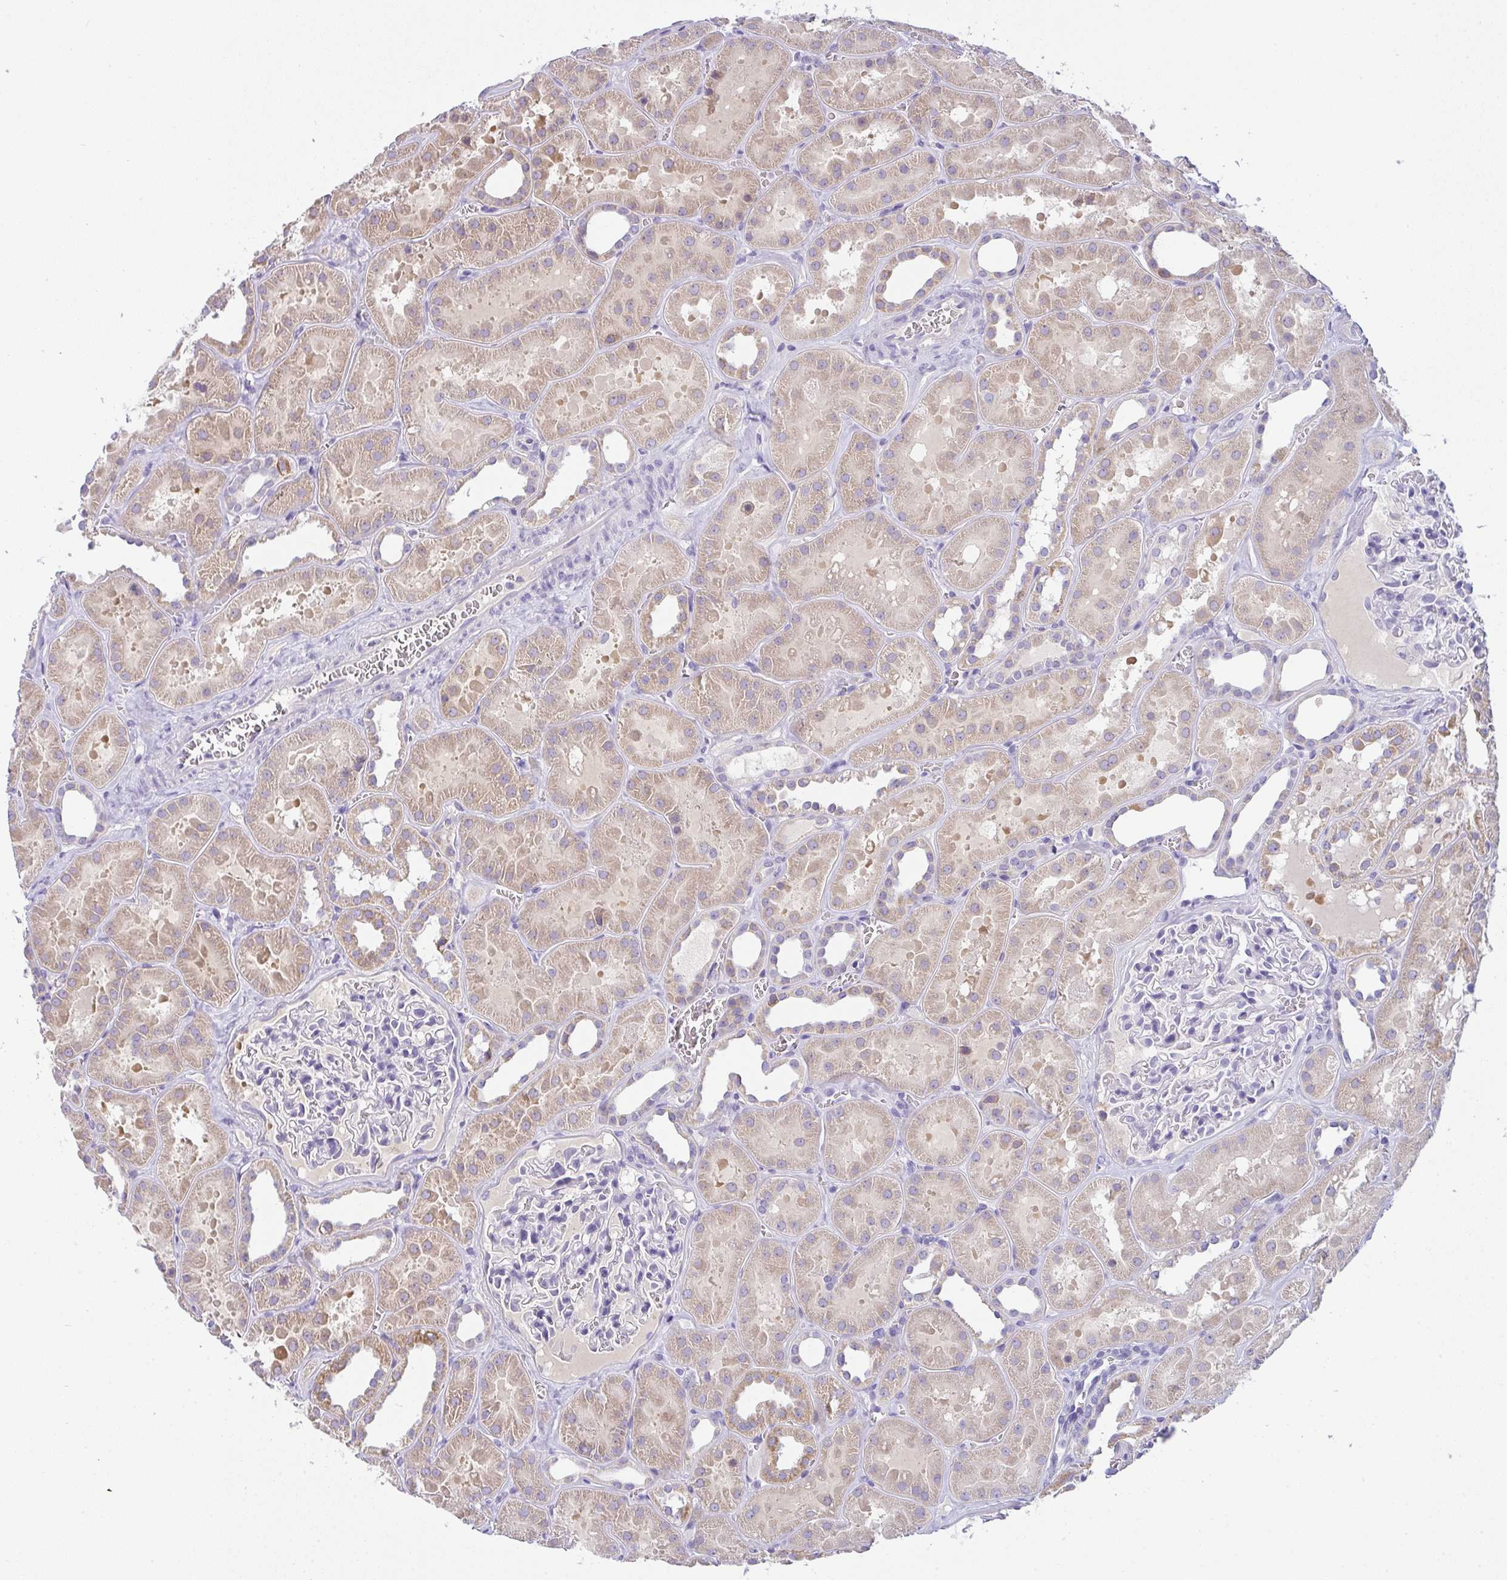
{"staining": {"intensity": "negative", "quantity": "none", "location": "none"}, "tissue": "kidney", "cell_type": "Cells in glomeruli", "image_type": "normal", "snomed": [{"axis": "morphology", "description": "Normal tissue, NOS"}, {"axis": "topography", "description": "Kidney"}], "caption": "This image is of benign kidney stained with immunohistochemistry to label a protein in brown with the nuclei are counter-stained blue. There is no expression in cells in glomeruli. Nuclei are stained in blue.", "gene": "COX7B", "patient": {"sex": "female", "age": 41}}